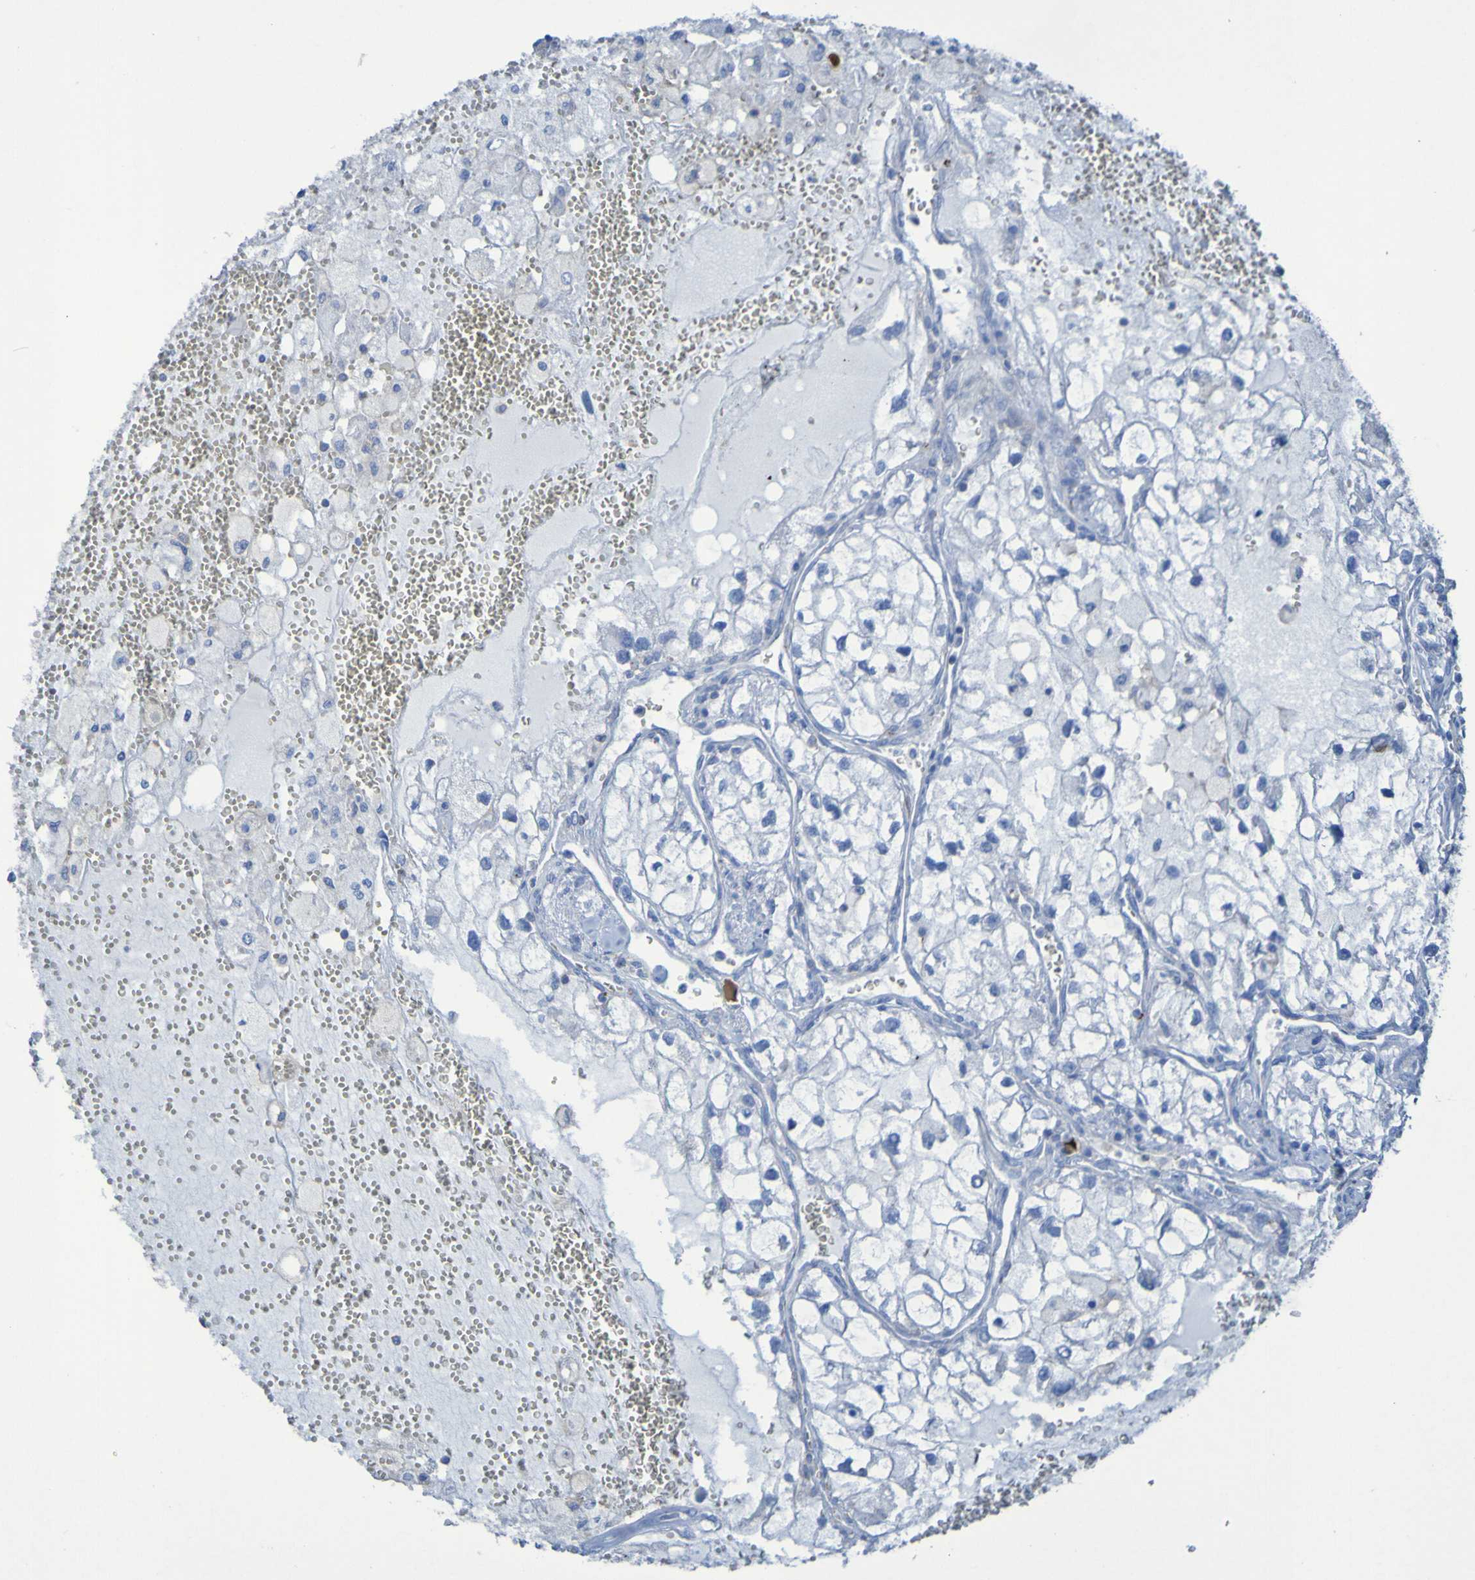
{"staining": {"intensity": "negative", "quantity": "none", "location": "none"}, "tissue": "renal cancer", "cell_type": "Tumor cells", "image_type": "cancer", "snomed": [{"axis": "morphology", "description": "Adenocarcinoma, NOS"}, {"axis": "topography", "description": "Kidney"}], "caption": "Renal cancer was stained to show a protein in brown. There is no significant positivity in tumor cells.", "gene": "RNF182", "patient": {"sex": "female", "age": 70}}